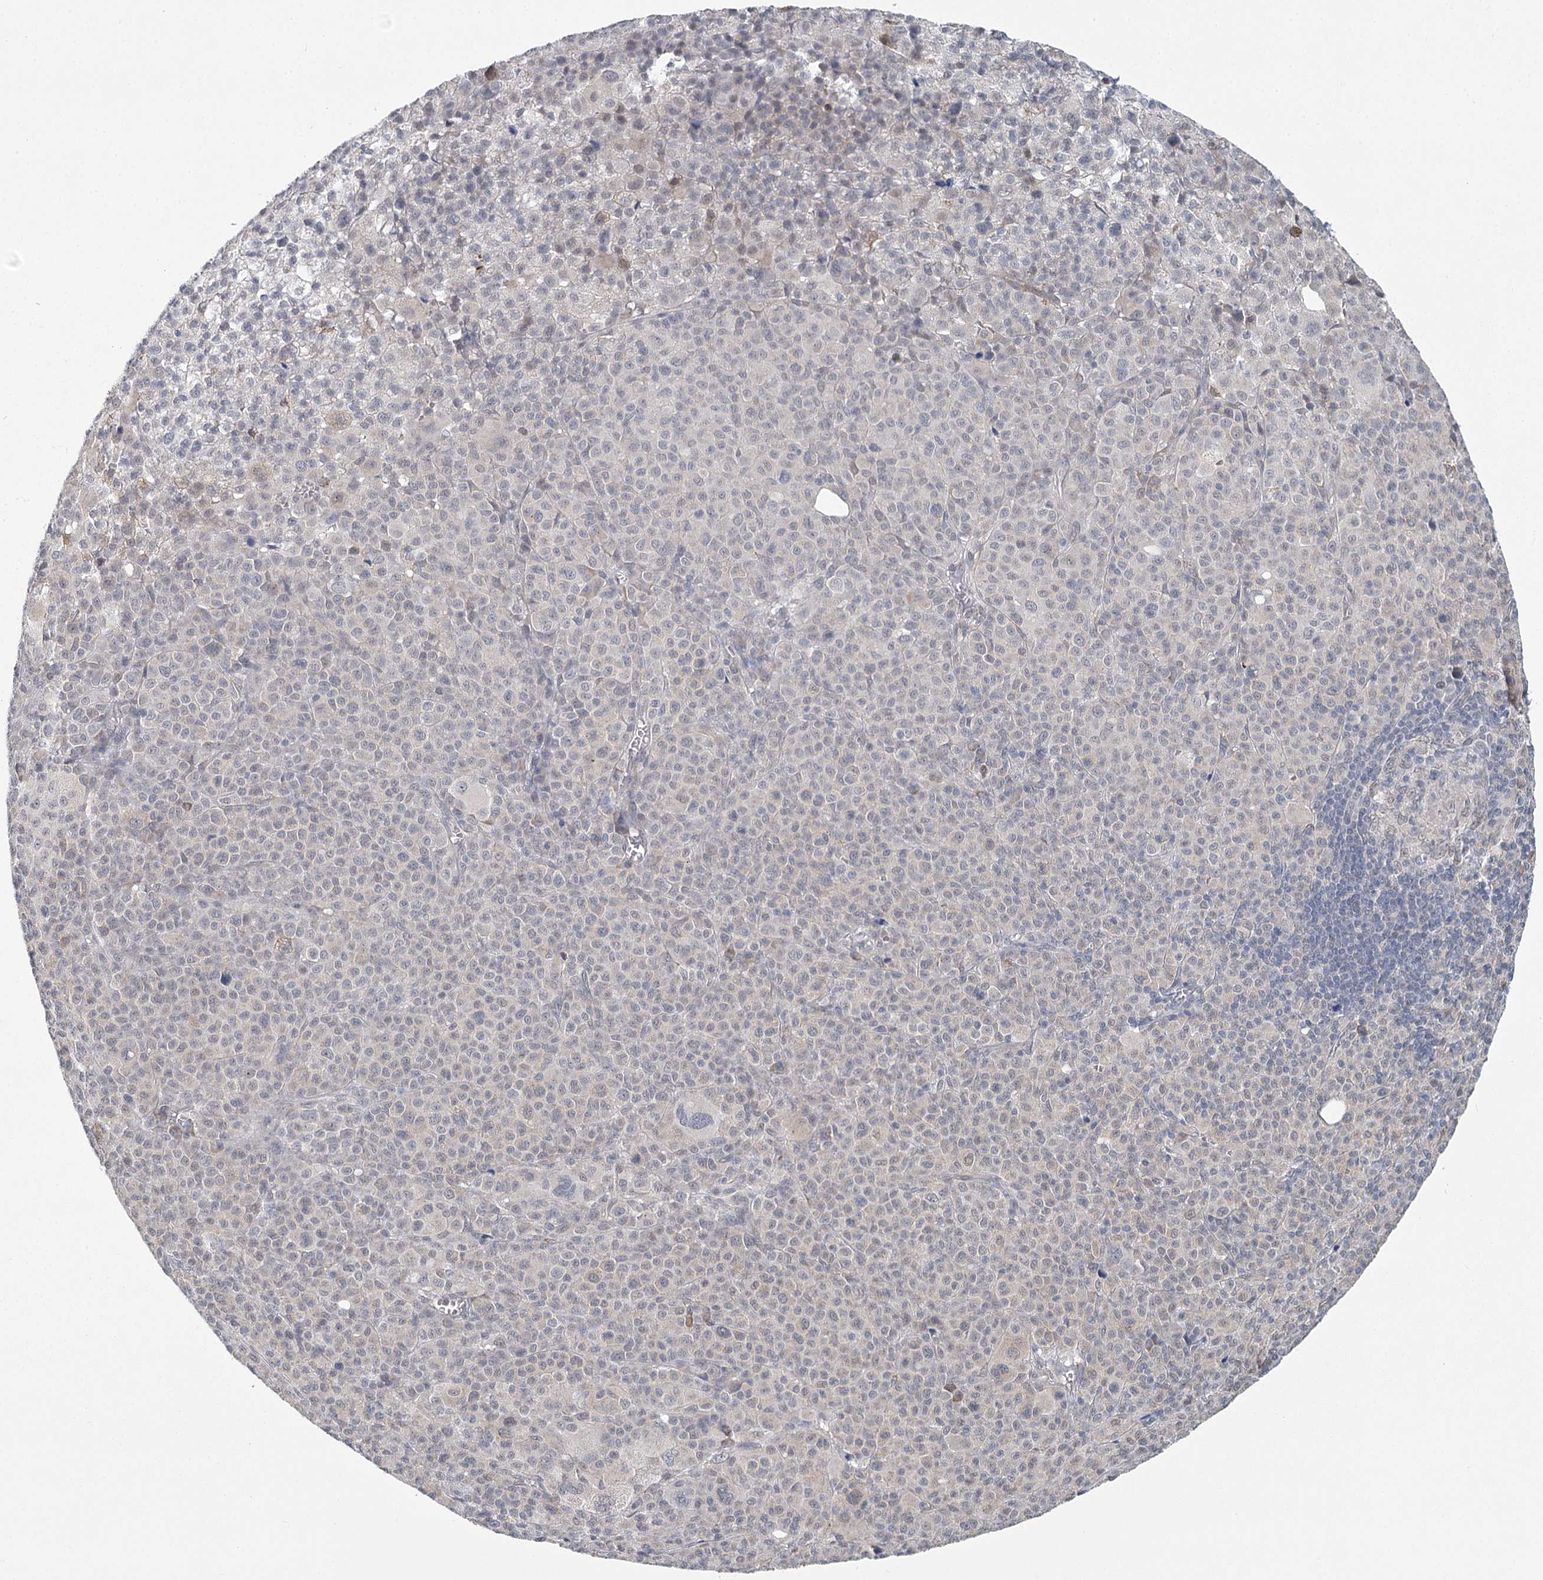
{"staining": {"intensity": "negative", "quantity": "none", "location": "none"}, "tissue": "melanoma", "cell_type": "Tumor cells", "image_type": "cancer", "snomed": [{"axis": "morphology", "description": "Malignant melanoma, Metastatic site"}, {"axis": "topography", "description": "Skin"}], "caption": "DAB immunohistochemical staining of human melanoma demonstrates no significant expression in tumor cells.", "gene": "MED28", "patient": {"sex": "female", "age": 74}}